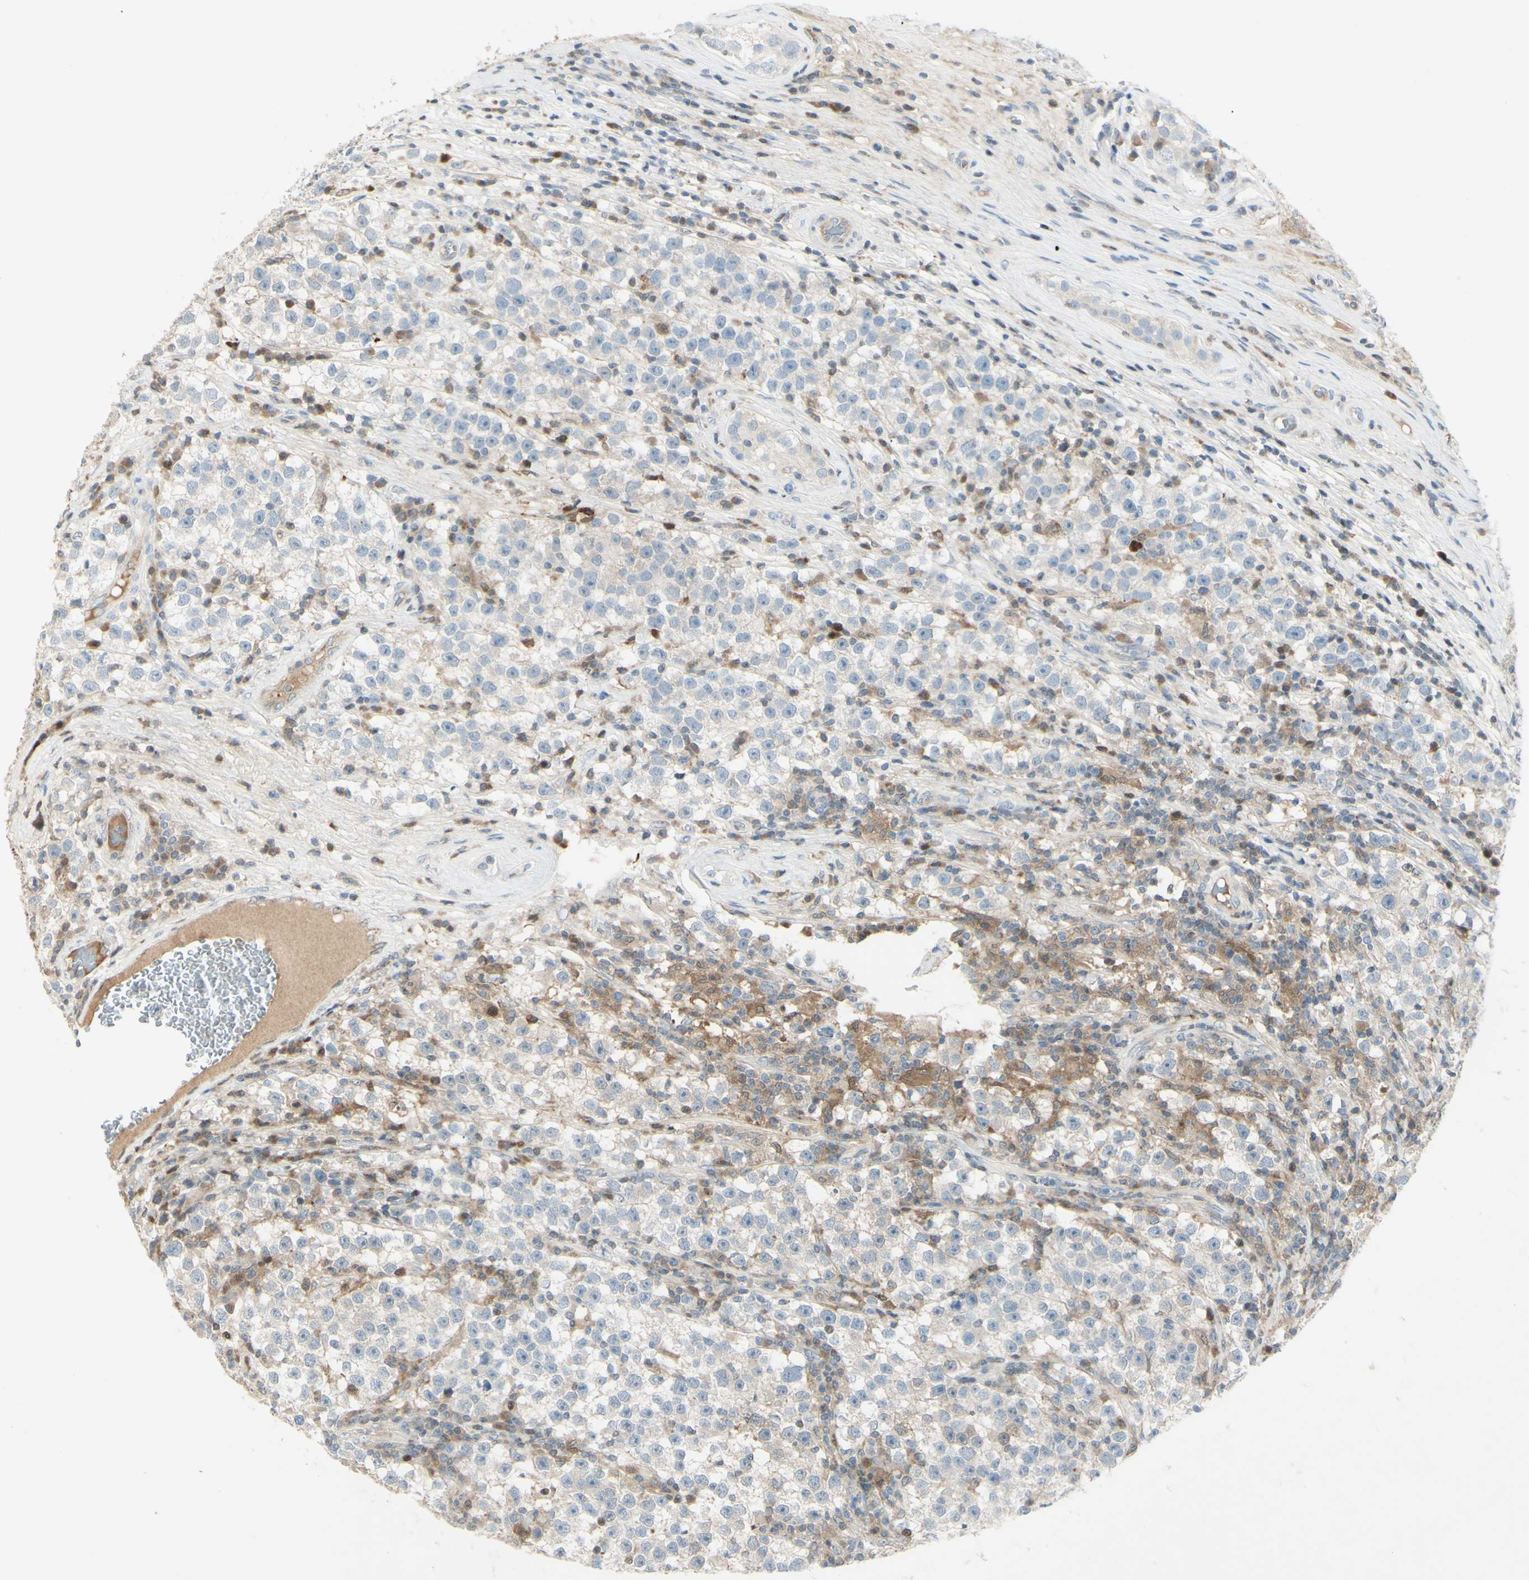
{"staining": {"intensity": "weak", "quantity": "<25%", "location": "cytoplasmic/membranous"}, "tissue": "testis cancer", "cell_type": "Tumor cells", "image_type": "cancer", "snomed": [{"axis": "morphology", "description": "Seminoma, NOS"}, {"axis": "topography", "description": "Testis"}], "caption": "Tumor cells are negative for protein expression in human seminoma (testis).", "gene": "C1orf159", "patient": {"sex": "male", "age": 22}}